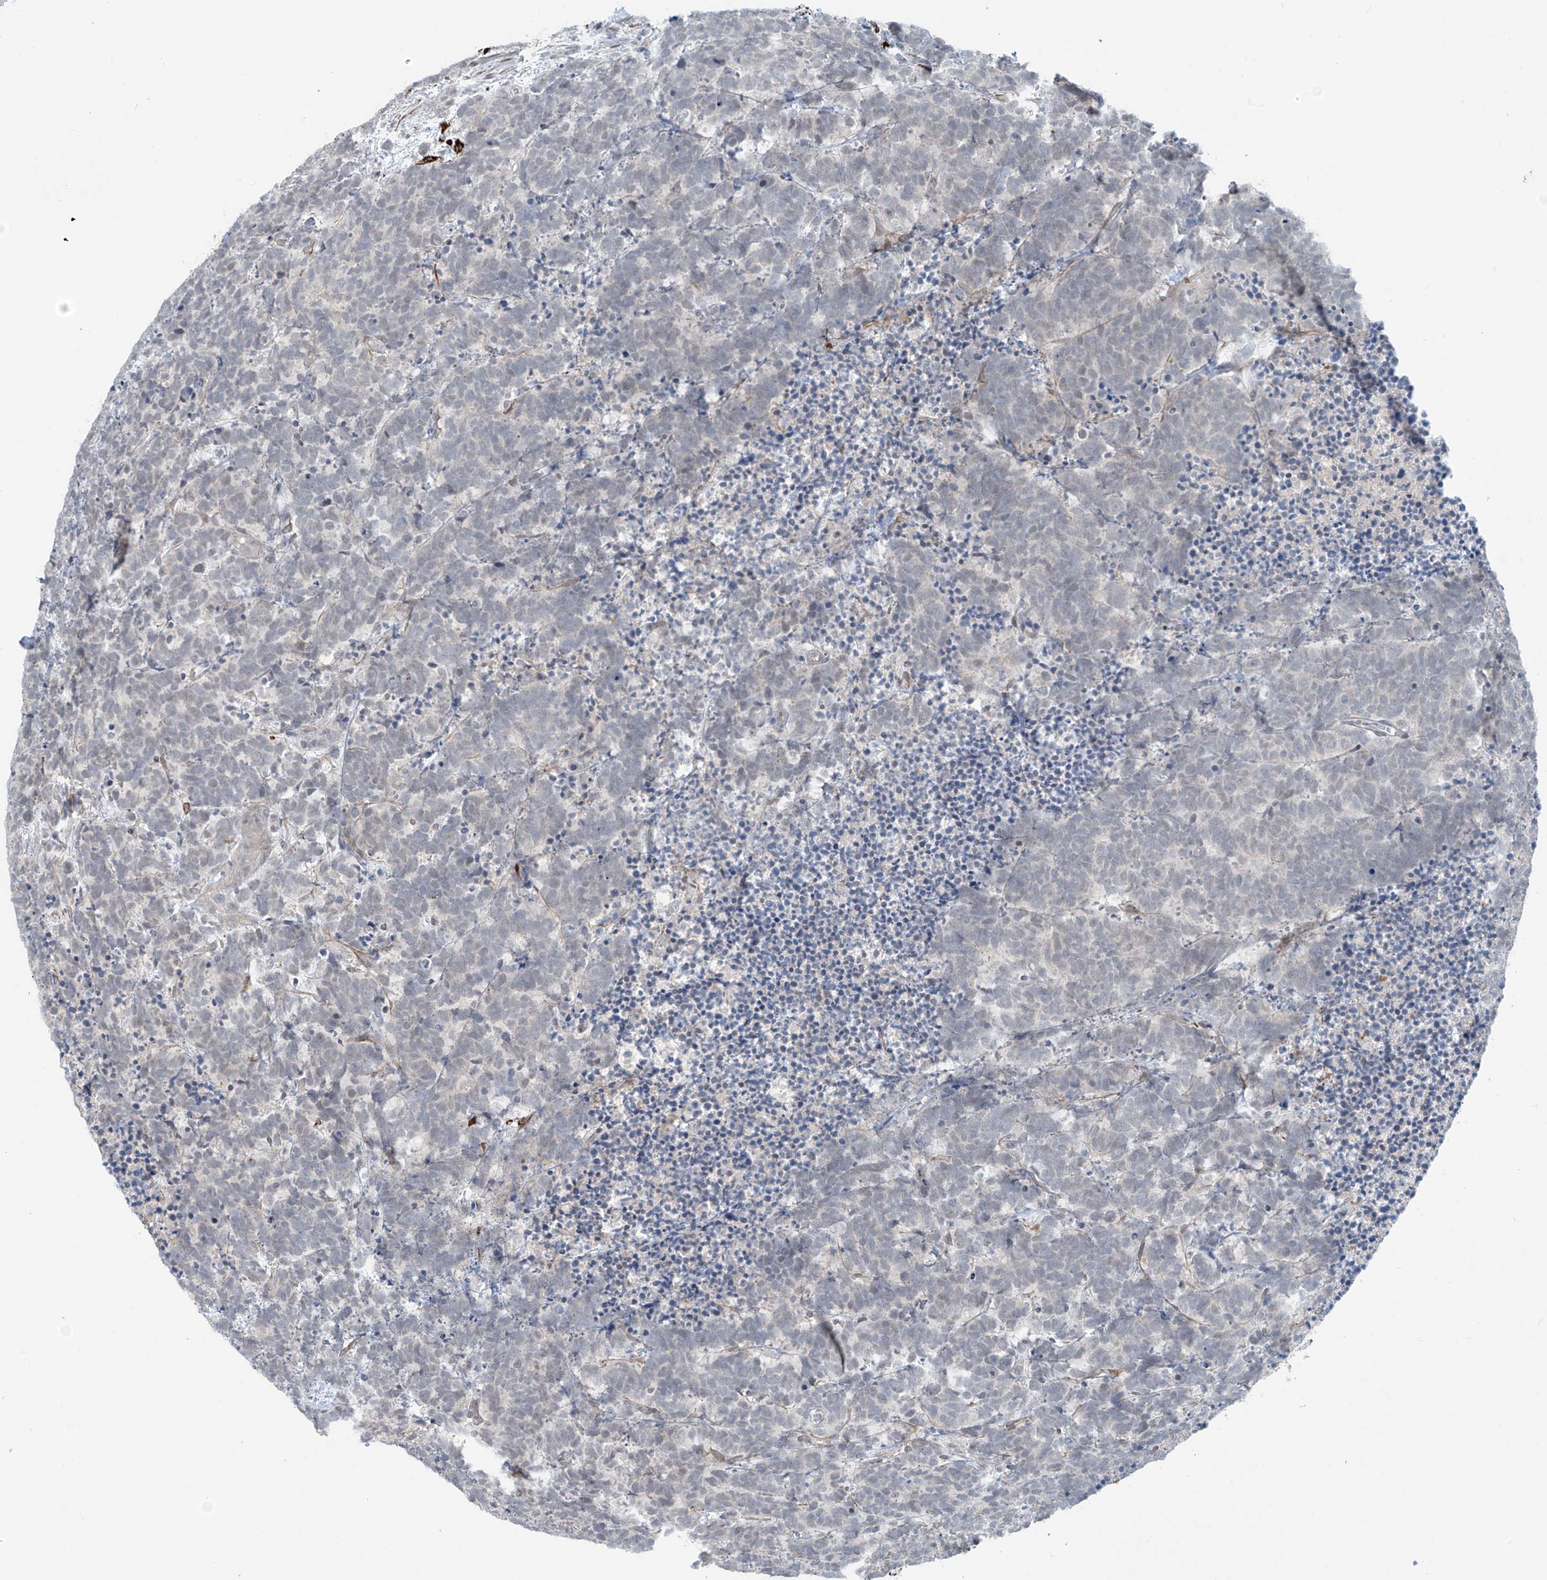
{"staining": {"intensity": "negative", "quantity": "none", "location": "none"}, "tissue": "carcinoid", "cell_type": "Tumor cells", "image_type": "cancer", "snomed": [{"axis": "morphology", "description": "Carcinoma, NOS"}, {"axis": "morphology", "description": "Carcinoid, malignant, NOS"}, {"axis": "topography", "description": "Urinary bladder"}], "caption": "This is a photomicrograph of IHC staining of carcinoma, which shows no positivity in tumor cells.", "gene": "RASGEF1A", "patient": {"sex": "male", "age": 57}}